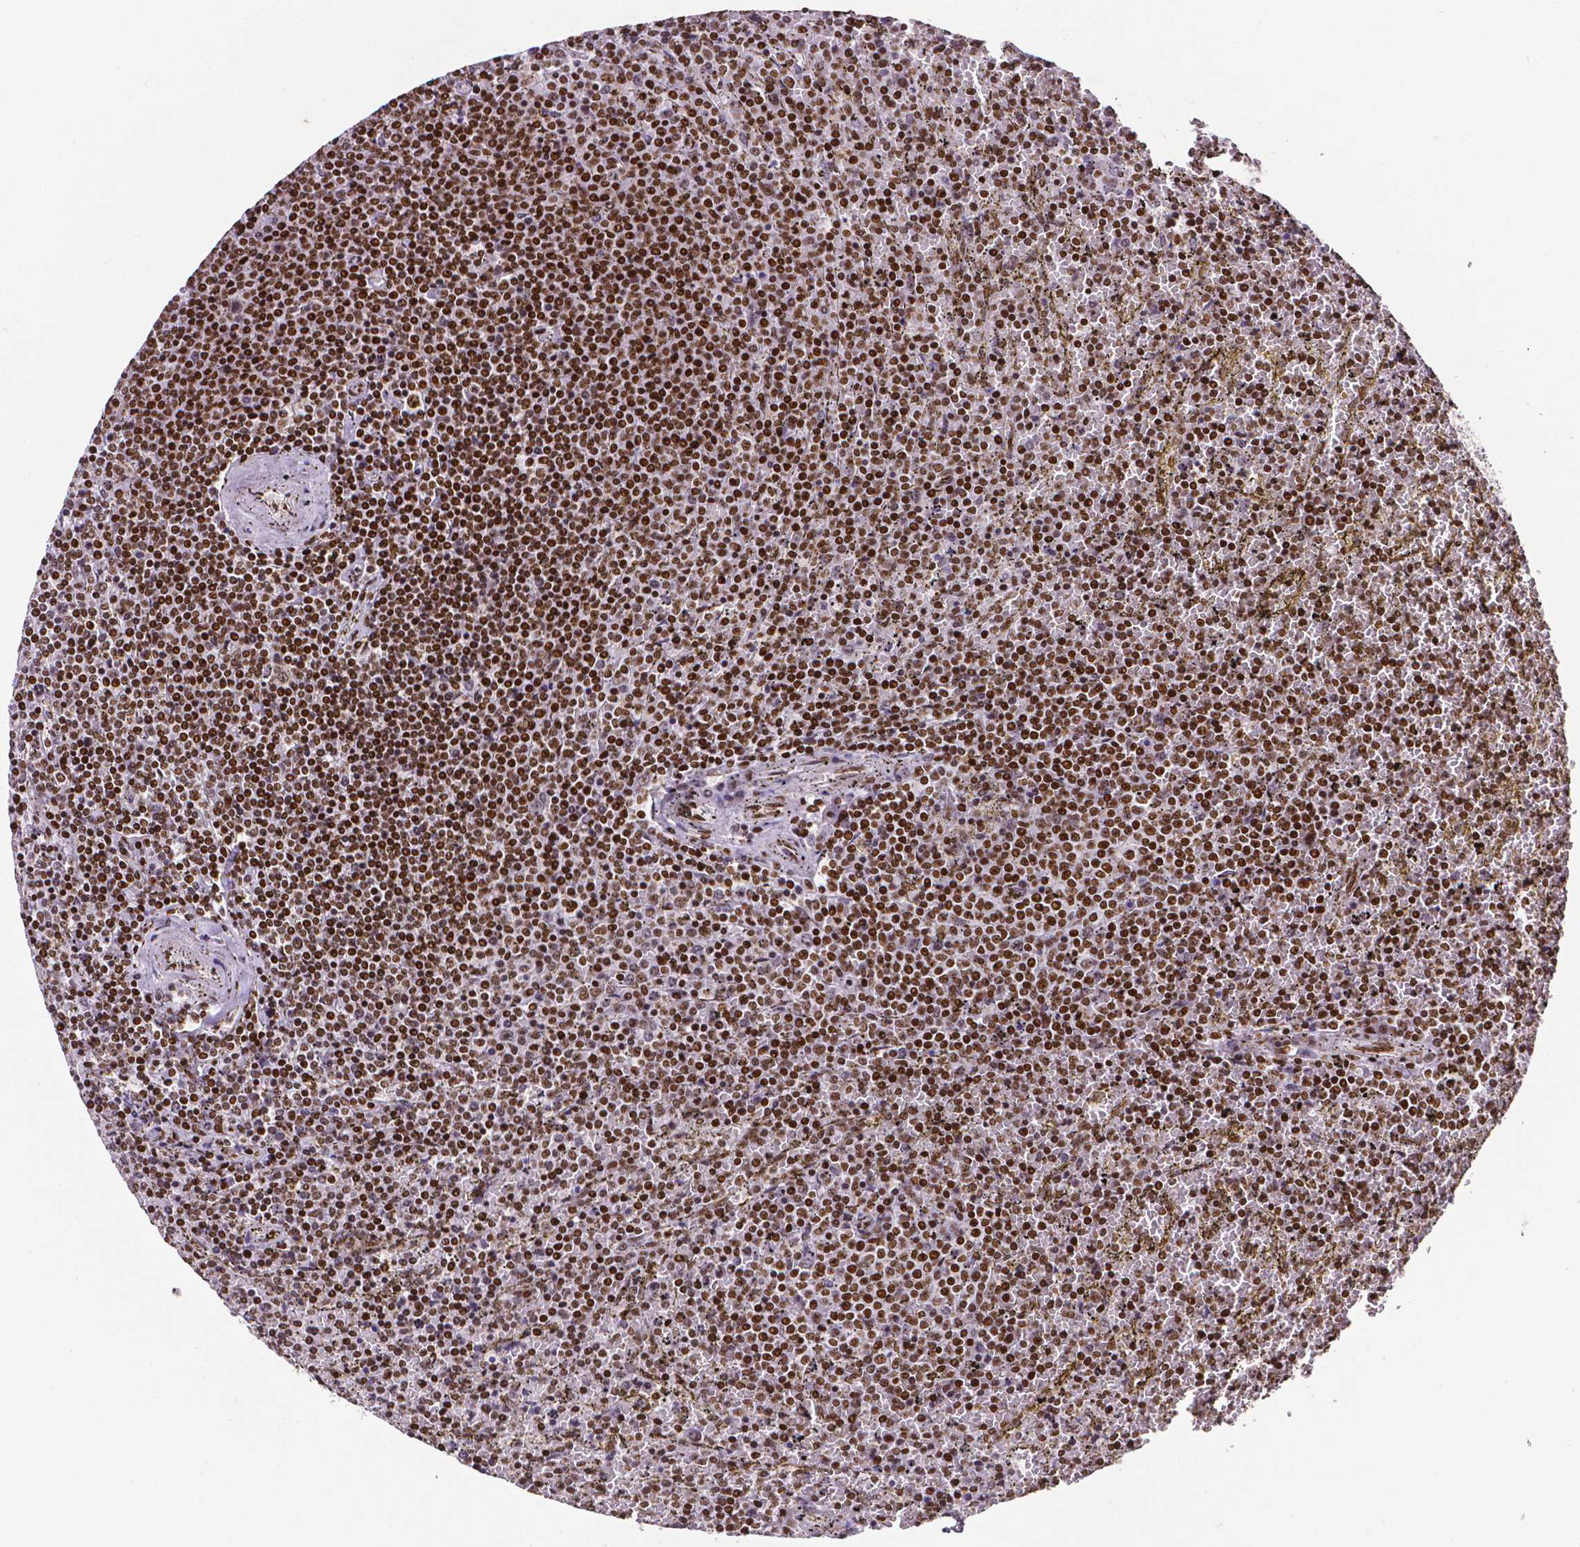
{"staining": {"intensity": "strong", "quantity": "25%-75%", "location": "nuclear"}, "tissue": "lymphoma", "cell_type": "Tumor cells", "image_type": "cancer", "snomed": [{"axis": "morphology", "description": "Malignant lymphoma, non-Hodgkin's type, Low grade"}, {"axis": "topography", "description": "Spleen"}], "caption": "The photomicrograph displays a brown stain indicating the presence of a protein in the nuclear of tumor cells in low-grade malignant lymphoma, non-Hodgkin's type.", "gene": "CTCF", "patient": {"sex": "female", "age": 77}}